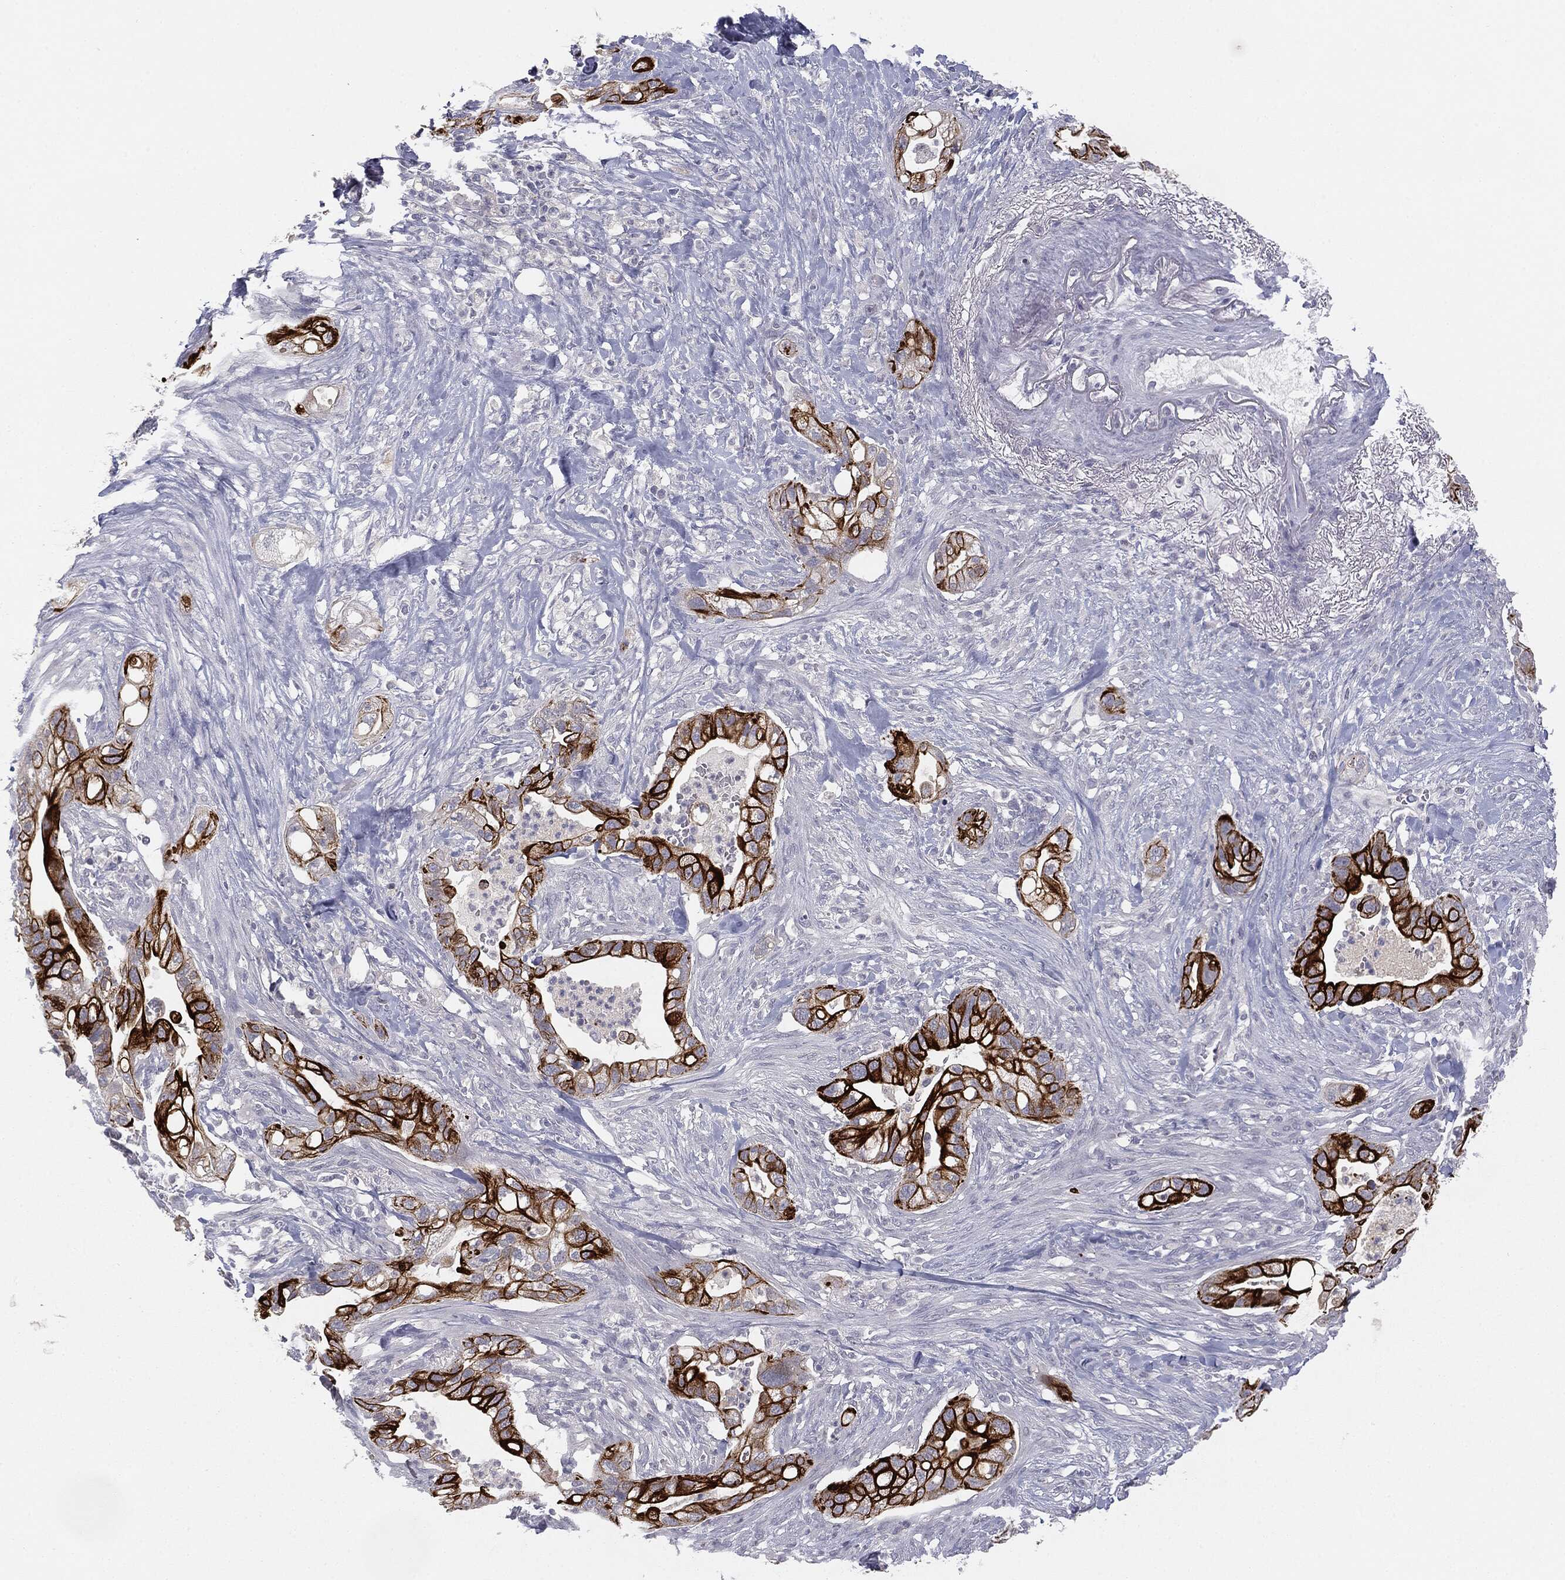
{"staining": {"intensity": "strong", "quantity": ">75%", "location": "cytoplasmic/membranous"}, "tissue": "pancreatic cancer", "cell_type": "Tumor cells", "image_type": "cancer", "snomed": [{"axis": "morphology", "description": "Adenocarcinoma, NOS"}, {"axis": "topography", "description": "Pancreas"}], "caption": "Immunohistochemistry micrograph of neoplastic tissue: human pancreatic cancer (adenocarcinoma) stained using IHC demonstrates high levels of strong protein expression localized specifically in the cytoplasmic/membranous of tumor cells, appearing as a cytoplasmic/membranous brown color.", "gene": "MUC1", "patient": {"sex": "male", "age": 44}}